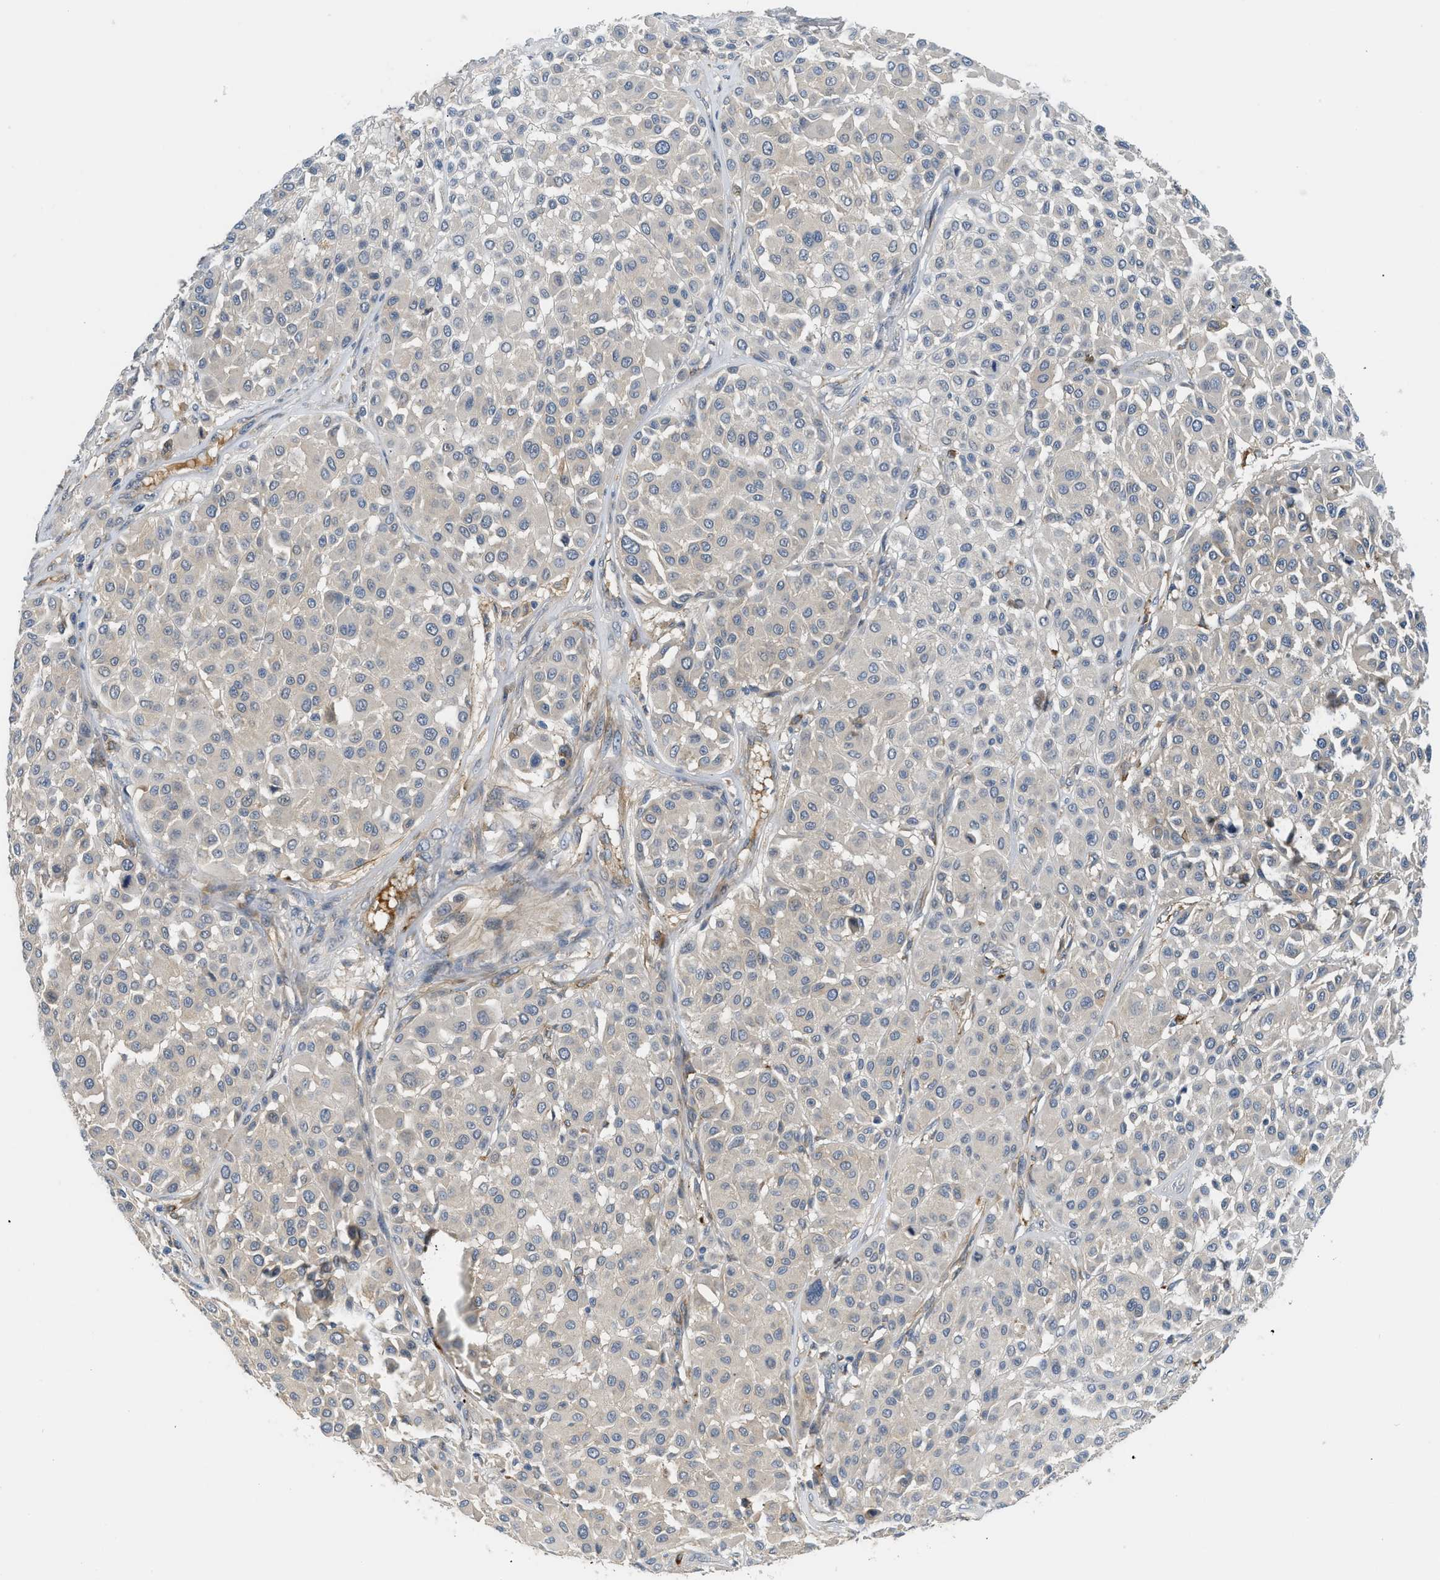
{"staining": {"intensity": "negative", "quantity": "none", "location": "none"}, "tissue": "melanoma", "cell_type": "Tumor cells", "image_type": "cancer", "snomed": [{"axis": "morphology", "description": "Malignant melanoma, Metastatic site"}, {"axis": "topography", "description": "Soft tissue"}], "caption": "Immunohistochemistry photomicrograph of melanoma stained for a protein (brown), which displays no expression in tumor cells.", "gene": "RHBDF2", "patient": {"sex": "male", "age": 41}}